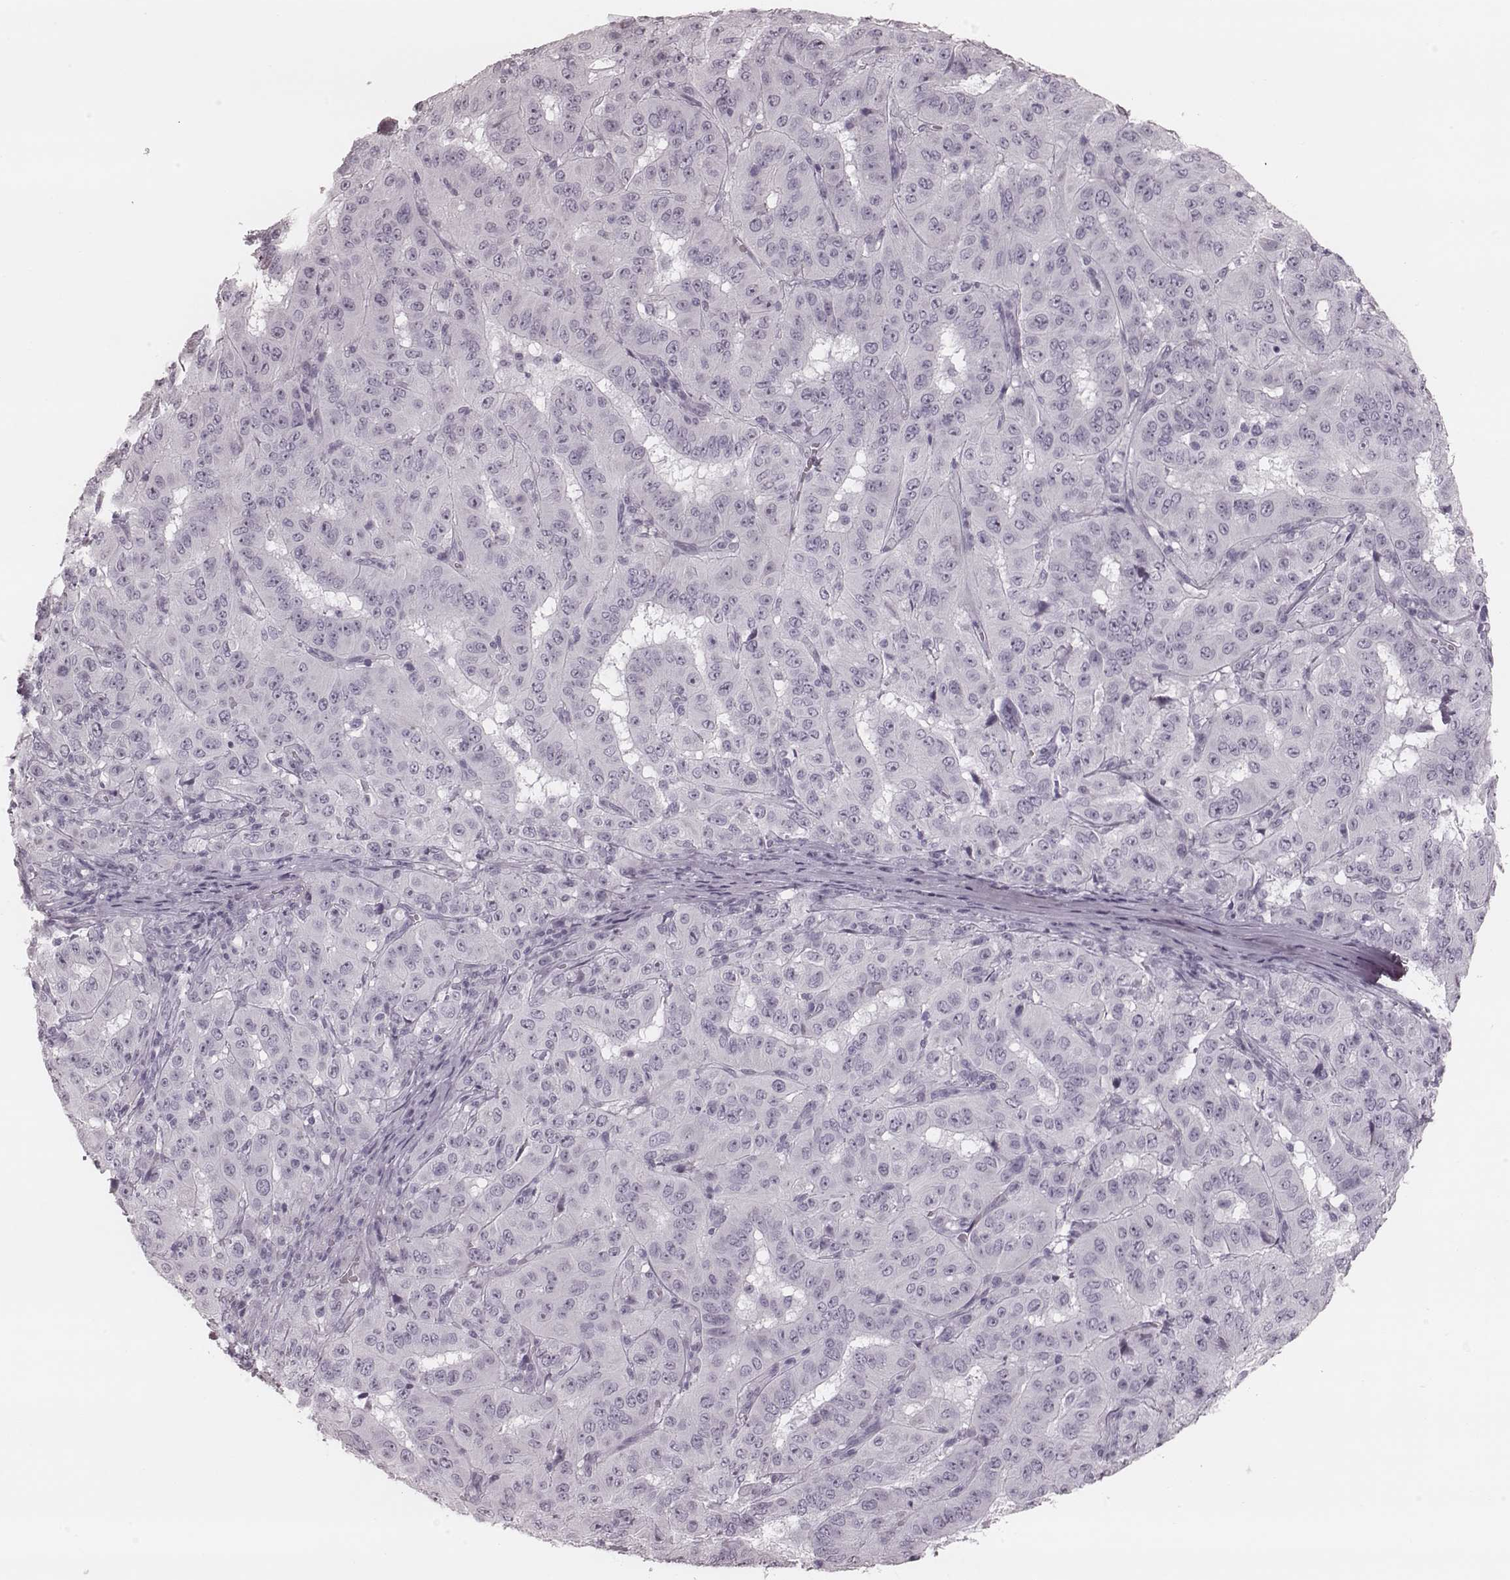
{"staining": {"intensity": "negative", "quantity": "none", "location": "none"}, "tissue": "pancreatic cancer", "cell_type": "Tumor cells", "image_type": "cancer", "snomed": [{"axis": "morphology", "description": "Adenocarcinoma, NOS"}, {"axis": "topography", "description": "Pancreas"}], "caption": "Photomicrograph shows no protein staining in tumor cells of pancreatic cancer (adenocarcinoma) tissue. (Immunohistochemistry (ihc), brightfield microscopy, high magnification).", "gene": "KRT74", "patient": {"sex": "male", "age": 63}}